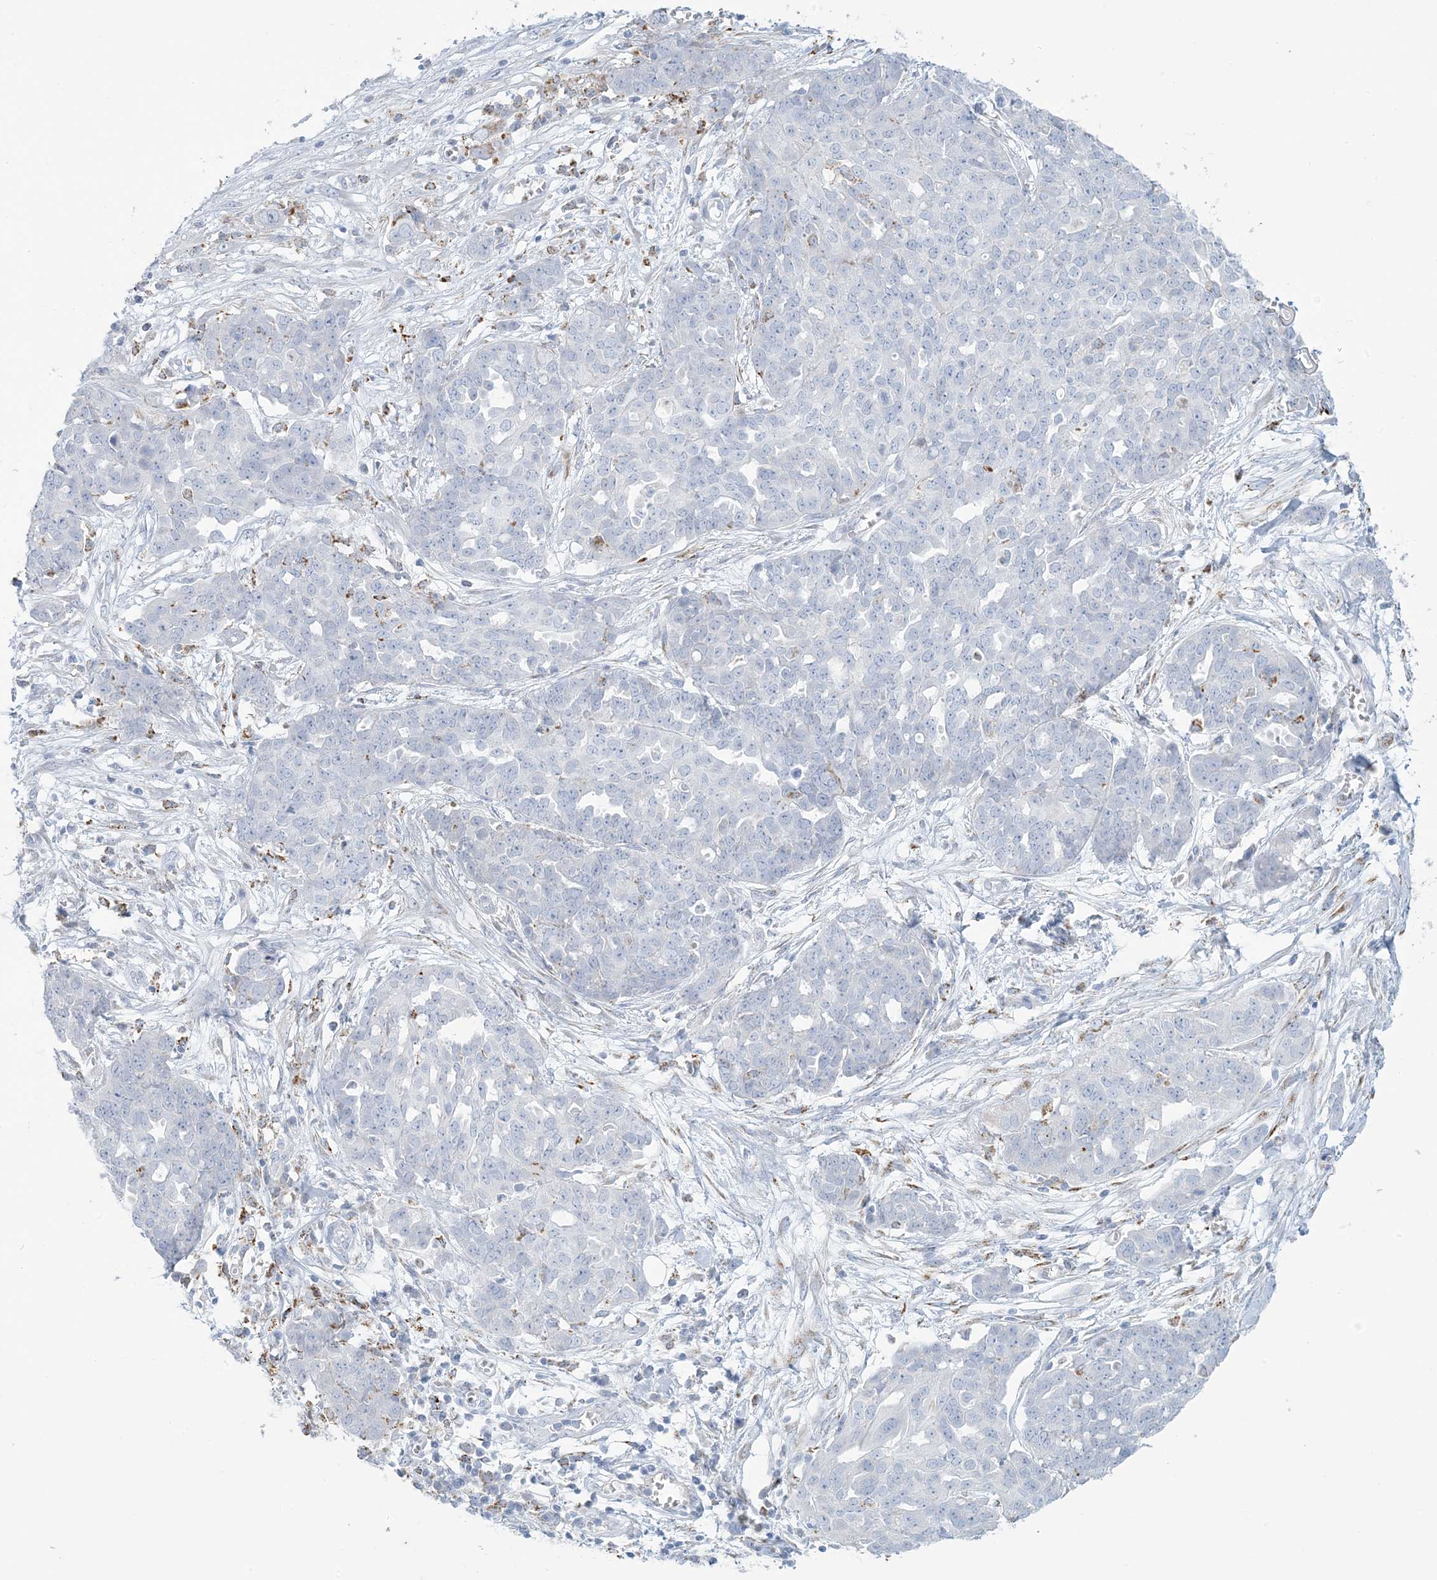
{"staining": {"intensity": "negative", "quantity": "none", "location": "none"}, "tissue": "ovarian cancer", "cell_type": "Tumor cells", "image_type": "cancer", "snomed": [{"axis": "morphology", "description": "Cystadenocarcinoma, serous, NOS"}, {"axis": "topography", "description": "Soft tissue"}, {"axis": "topography", "description": "Ovary"}], "caption": "DAB (3,3'-diaminobenzidine) immunohistochemical staining of ovarian serous cystadenocarcinoma demonstrates no significant expression in tumor cells. (DAB (3,3'-diaminobenzidine) immunohistochemistry (IHC) with hematoxylin counter stain).", "gene": "ZDHHC4", "patient": {"sex": "female", "age": 57}}